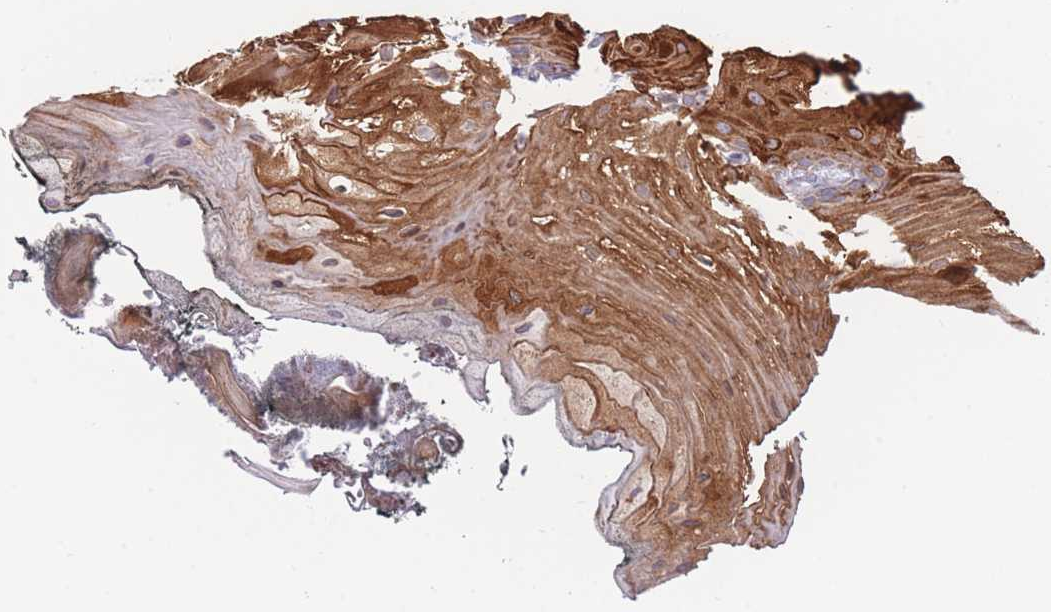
{"staining": {"intensity": "moderate", "quantity": ">75%", "location": "cytoplasmic/membranous"}, "tissue": "oral mucosa", "cell_type": "Squamous epithelial cells", "image_type": "normal", "snomed": [{"axis": "morphology", "description": "Normal tissue, NOS"}, {"axis": "morphology", "description": "Squamous cell carcinoma, NOS"}, {"axis": "topography", "description": "Oral tissue"}, {"axis": "topography", "description": "Head-Neck"}], "caption": "Squamous epithelial cells reveal medium levels of moderate cytoplasmic/membranous positivity in about >75% of cells in unremarkable human oral mucosa. (IHC, brightfield microscopy, high magnification).", "gene": "AK9", "patient": {"sex": "female", "age": 81}}